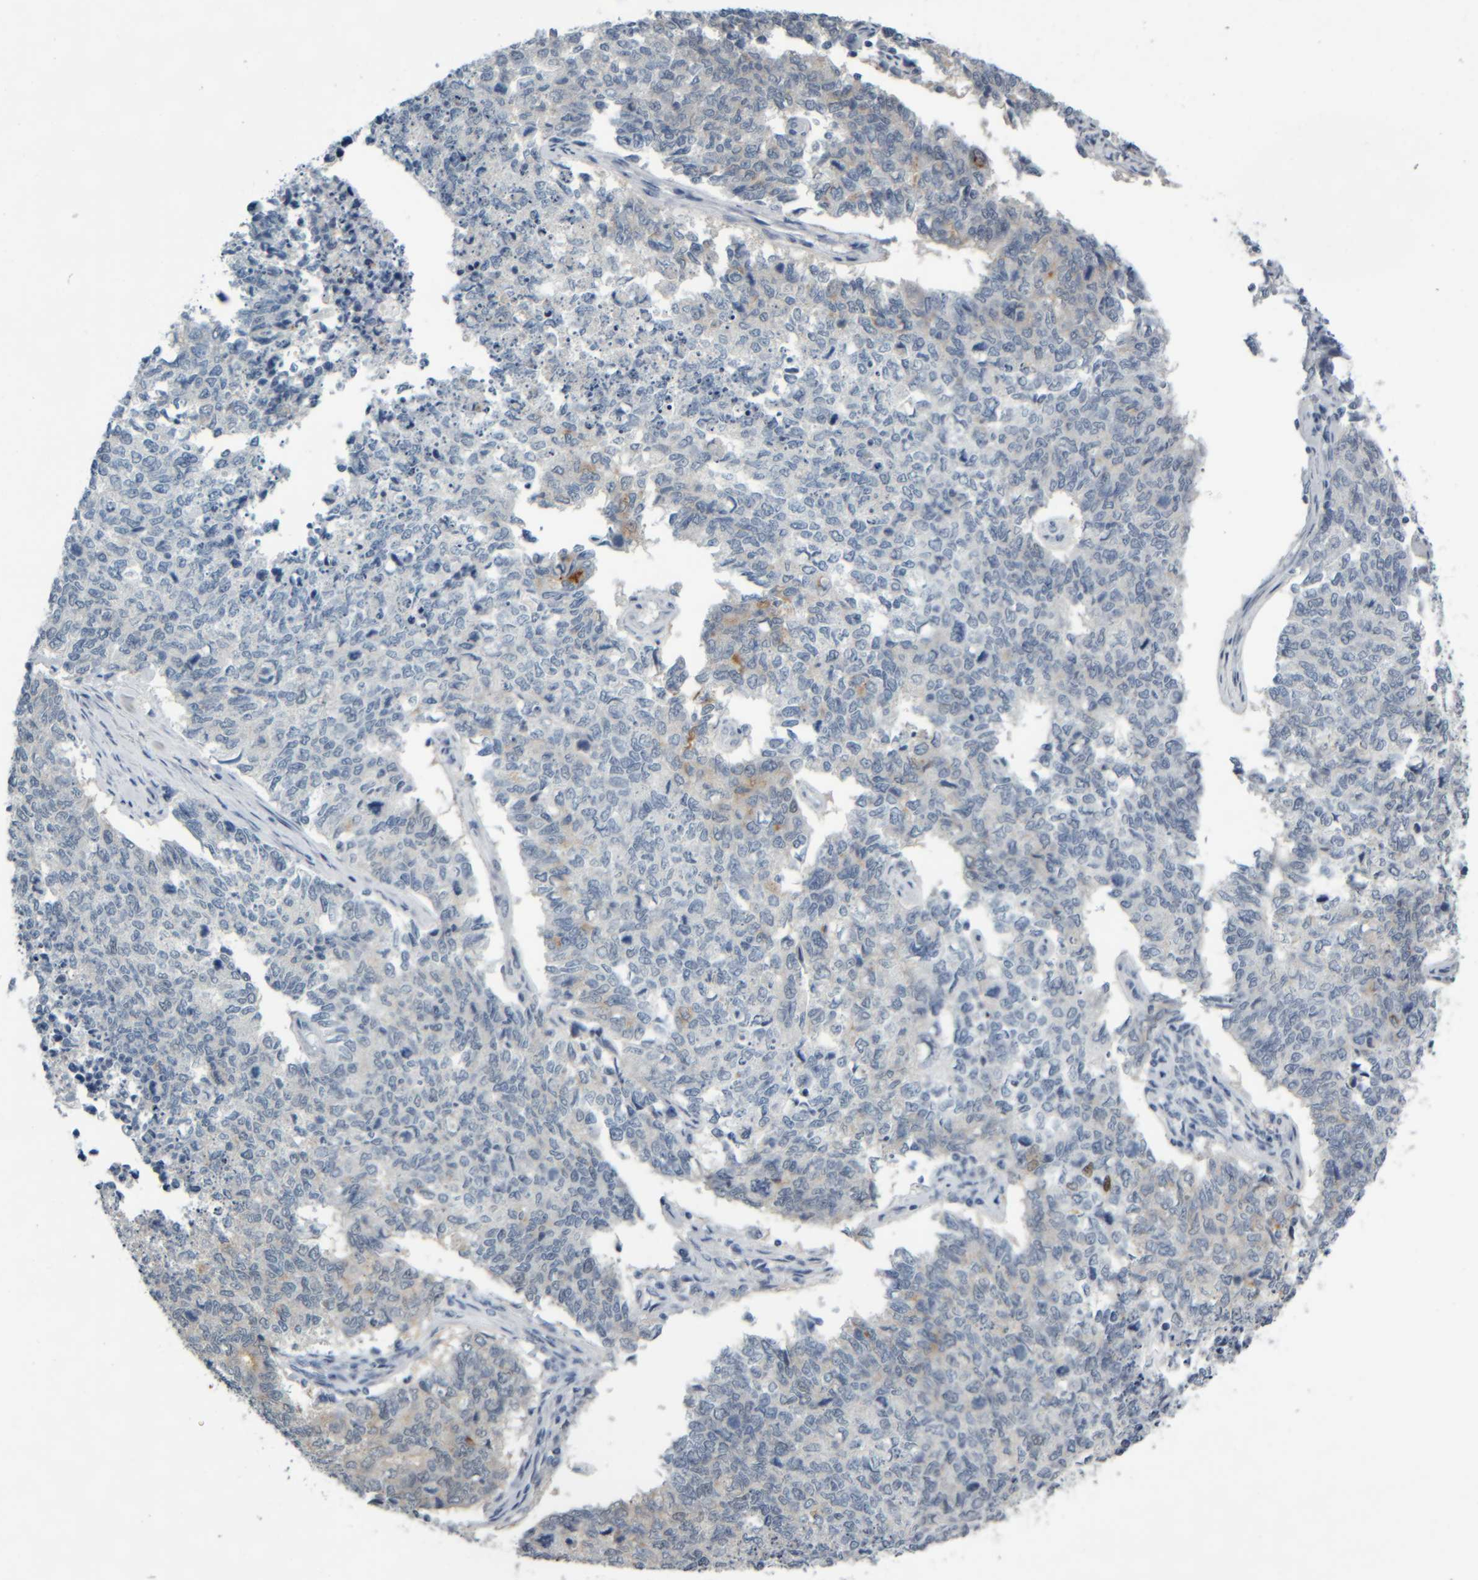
{"staining": {"intensity": "weak", "quantity": "<25%", "location": "cytoplasmic/membranous"}, "tissue": "cervical cancer", "cell_type": "Tumor cells", "image_type": "cancer", "snomed": [{"axis": "morphology", "description": "Squamous cell carcinoma, NOS"}, {"axis": "topography", "description": "Cervix"}], "caption": "Cervical squamous cell carcinoma was stained to show a protein in brown. There is no significant staining in tumor cells.", "gene": "COL14A1", "patient": {"sex": "female", "age": 63}}